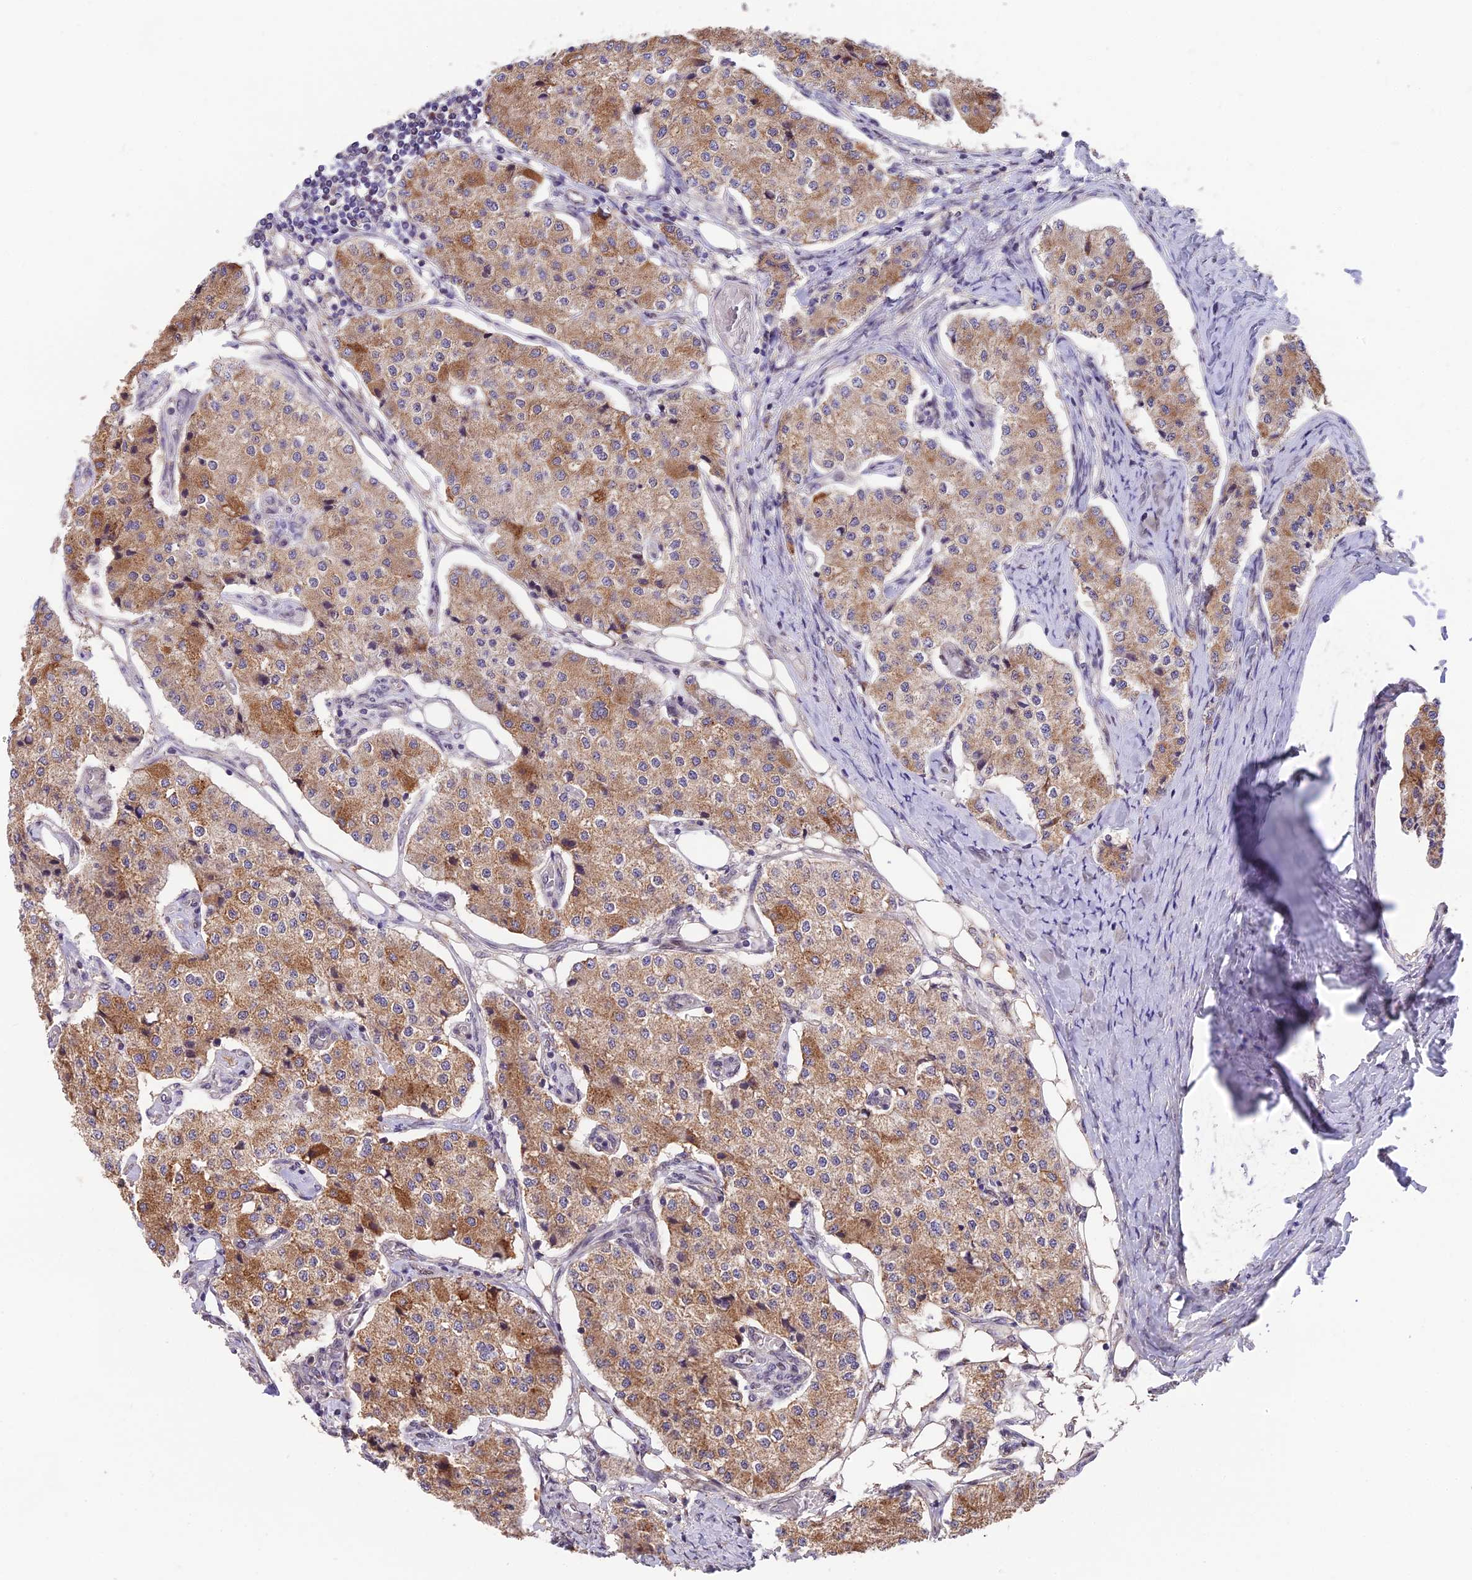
{"staining": {"intensity": "moderate", "quantity": ">75%", "location": "cytoplasmic/membranous"}, "tissue": "carcinoid", "cell_type": "Tumor cells", "image_type": "cancer", "snomed": [{"axis": "morphology", "description": "Carcinoid, malignant, NOS"}, {"axis": "topography", "description": "Colon"}], "caption": "Protein staining shows moderate cytoplasmic/membranous expression in approximately >75% of tumor cells in carcinoid. (Brightfield microscopy of DAB IHC at high magnification).", "gene": "CYP2R1", "patient": {"sex": "female", "age": 52}}